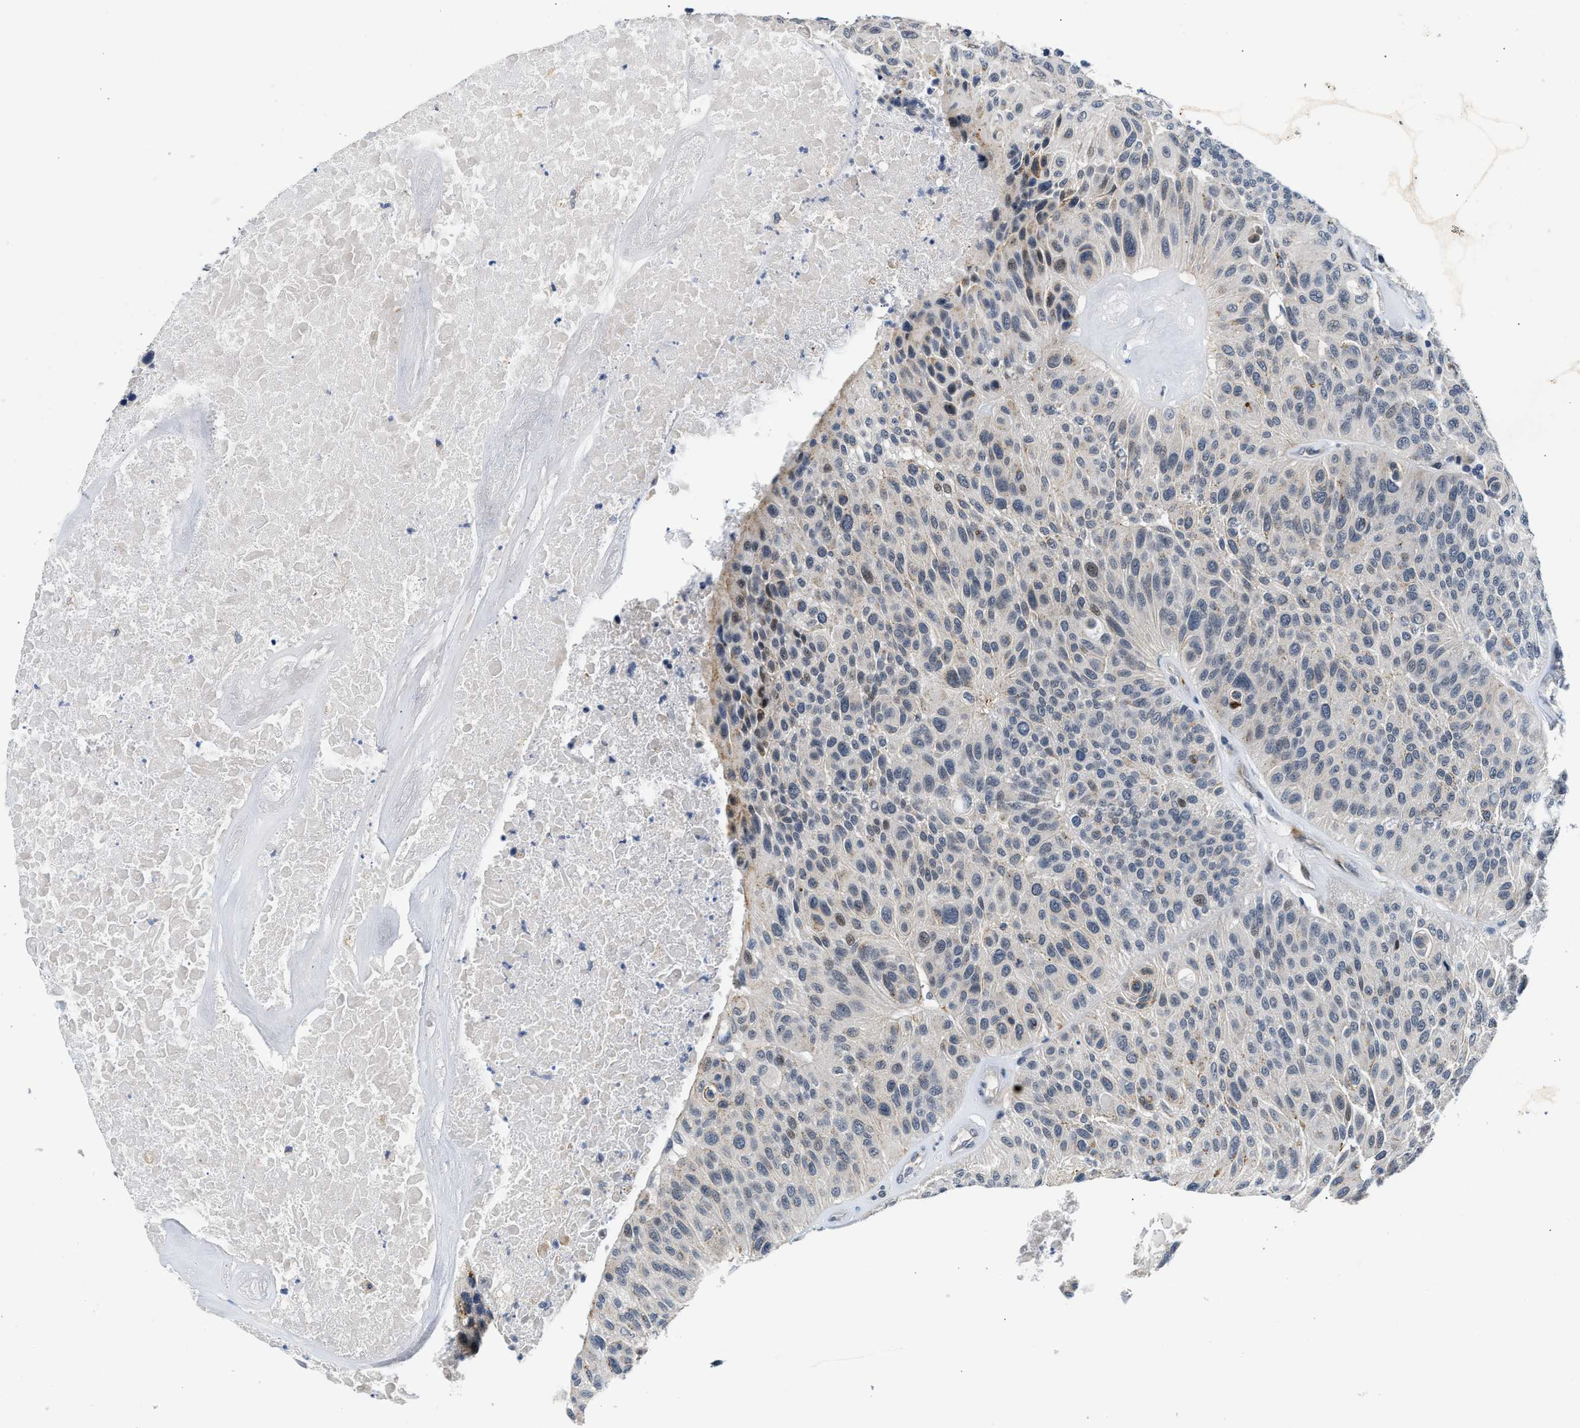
{"staining": {"intensity": "weak", "quantity": "25%-75%", "location": "cytoplasmic/membranous,nuclear"}, "tissue": "urothelial cancer", "cell_type": "Tumor cells", "image_type": "cancer", "snomed": [{"axis": "morphology", "description": "Urothelial carcinoma, High grade"}, {"axis": "topography", "description": "Urinary bladder"}], "caption": "Immunohistochemical staining of human high-grade urothelial carcinoma exhibits weak cytoplasmic/membranous and nuclear protein positivity in about 25%-75% of tumor cells.", "gene": "PPM1H", "patient": {"sex": "male", "age": 66}}